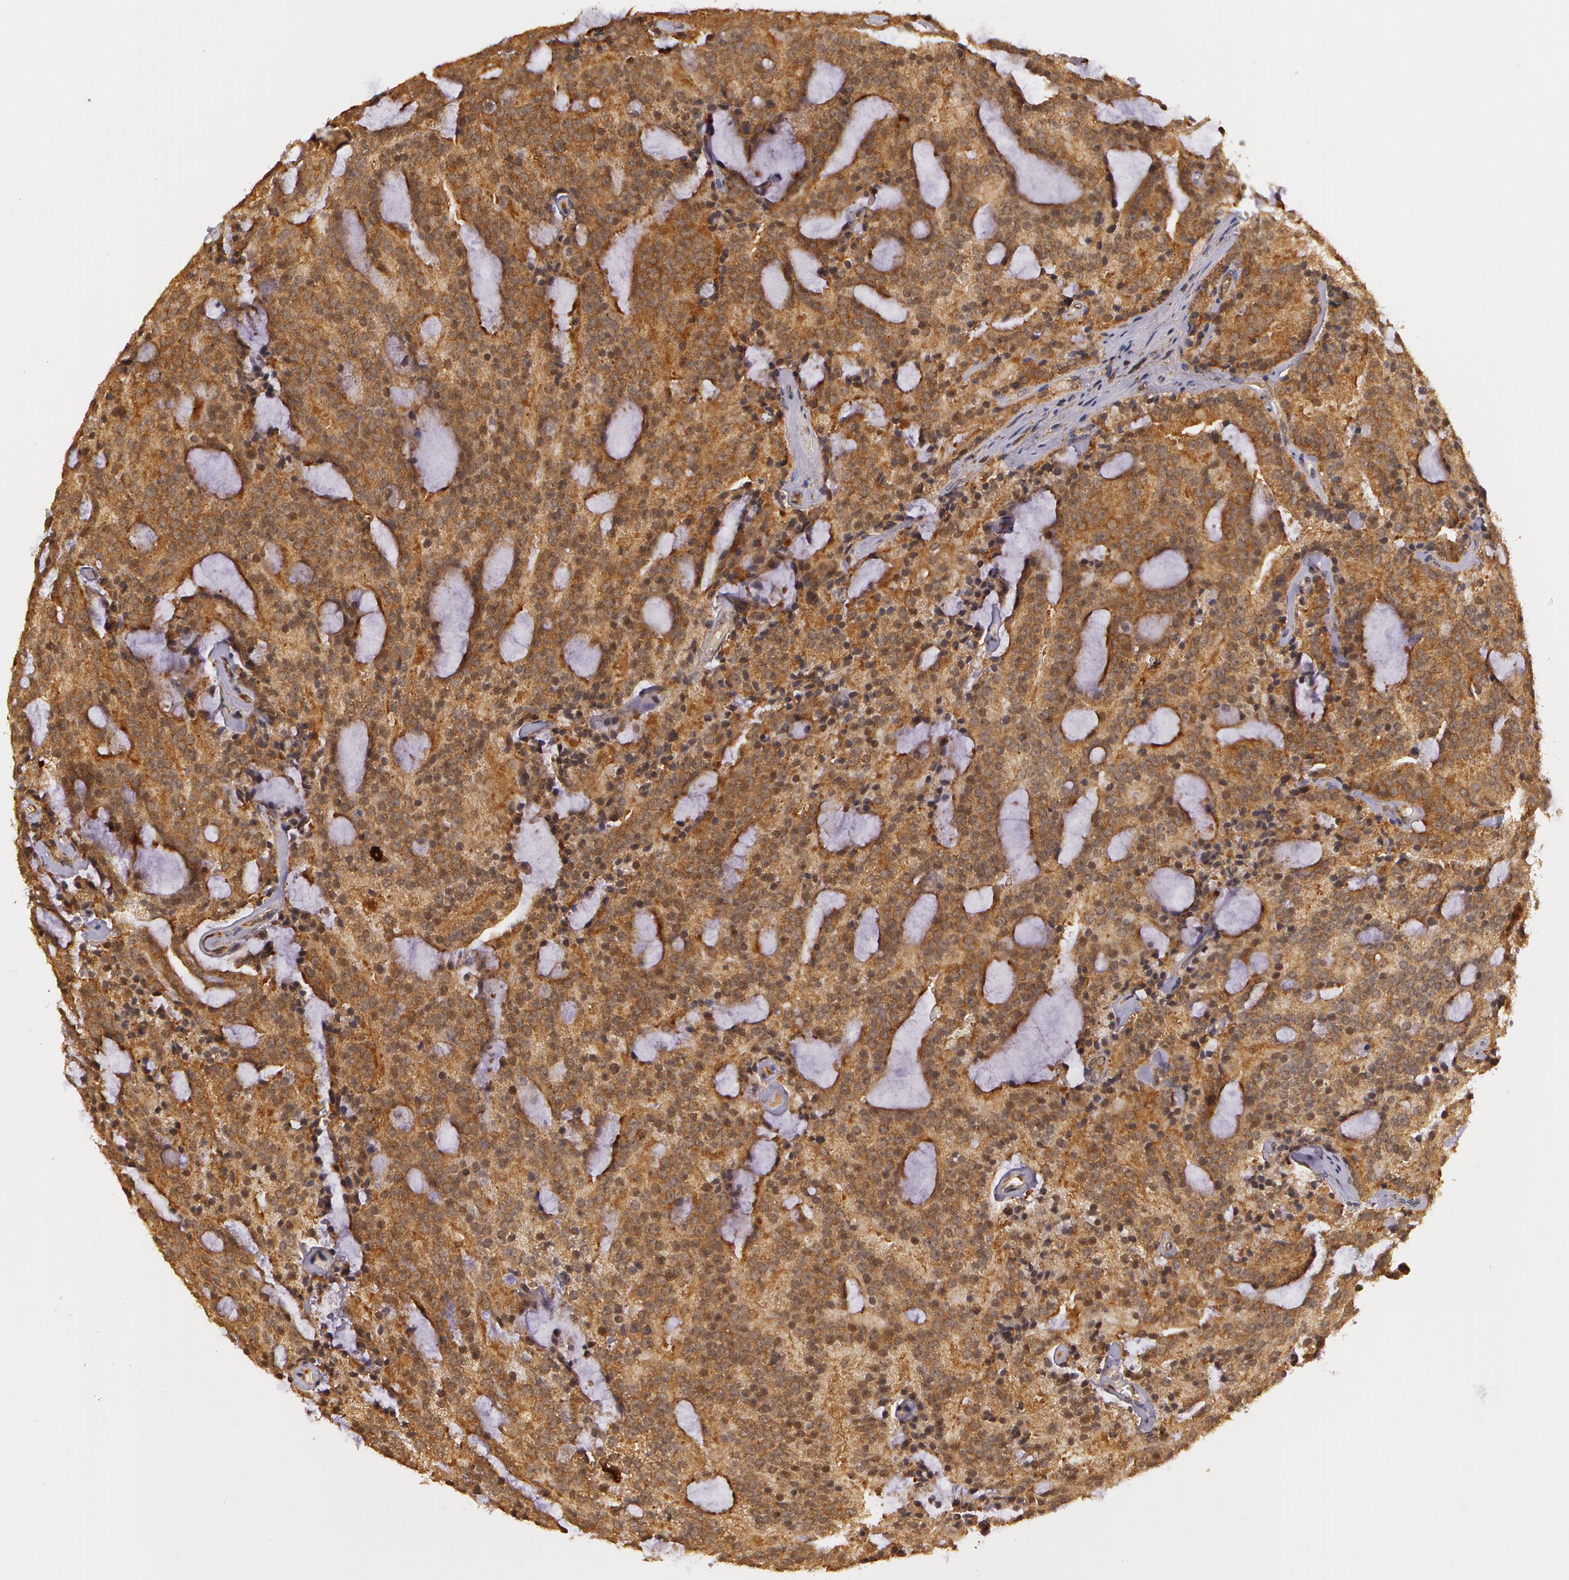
{"staining": {"intensity": "strong", "quantity": ">75%", "location": "cytoplasmic/membranous"}, "tissue": "prostate cancer", "cell_type": "Tumor cells", "image_type": "cancer", "snomed": [{"axis": "morphology", "description": "Adenocarcinoma, Medium grade"}, {"axis": "topography", "description": "Prostate"}], "caption": "Brown immunohistochemical staining in human prostate cancer shows strong cytoplasmic/membranous staining in about >75% of tumor cells.", "gene": "ASCC2", "patient": {"sex": "male", "age": 65}}